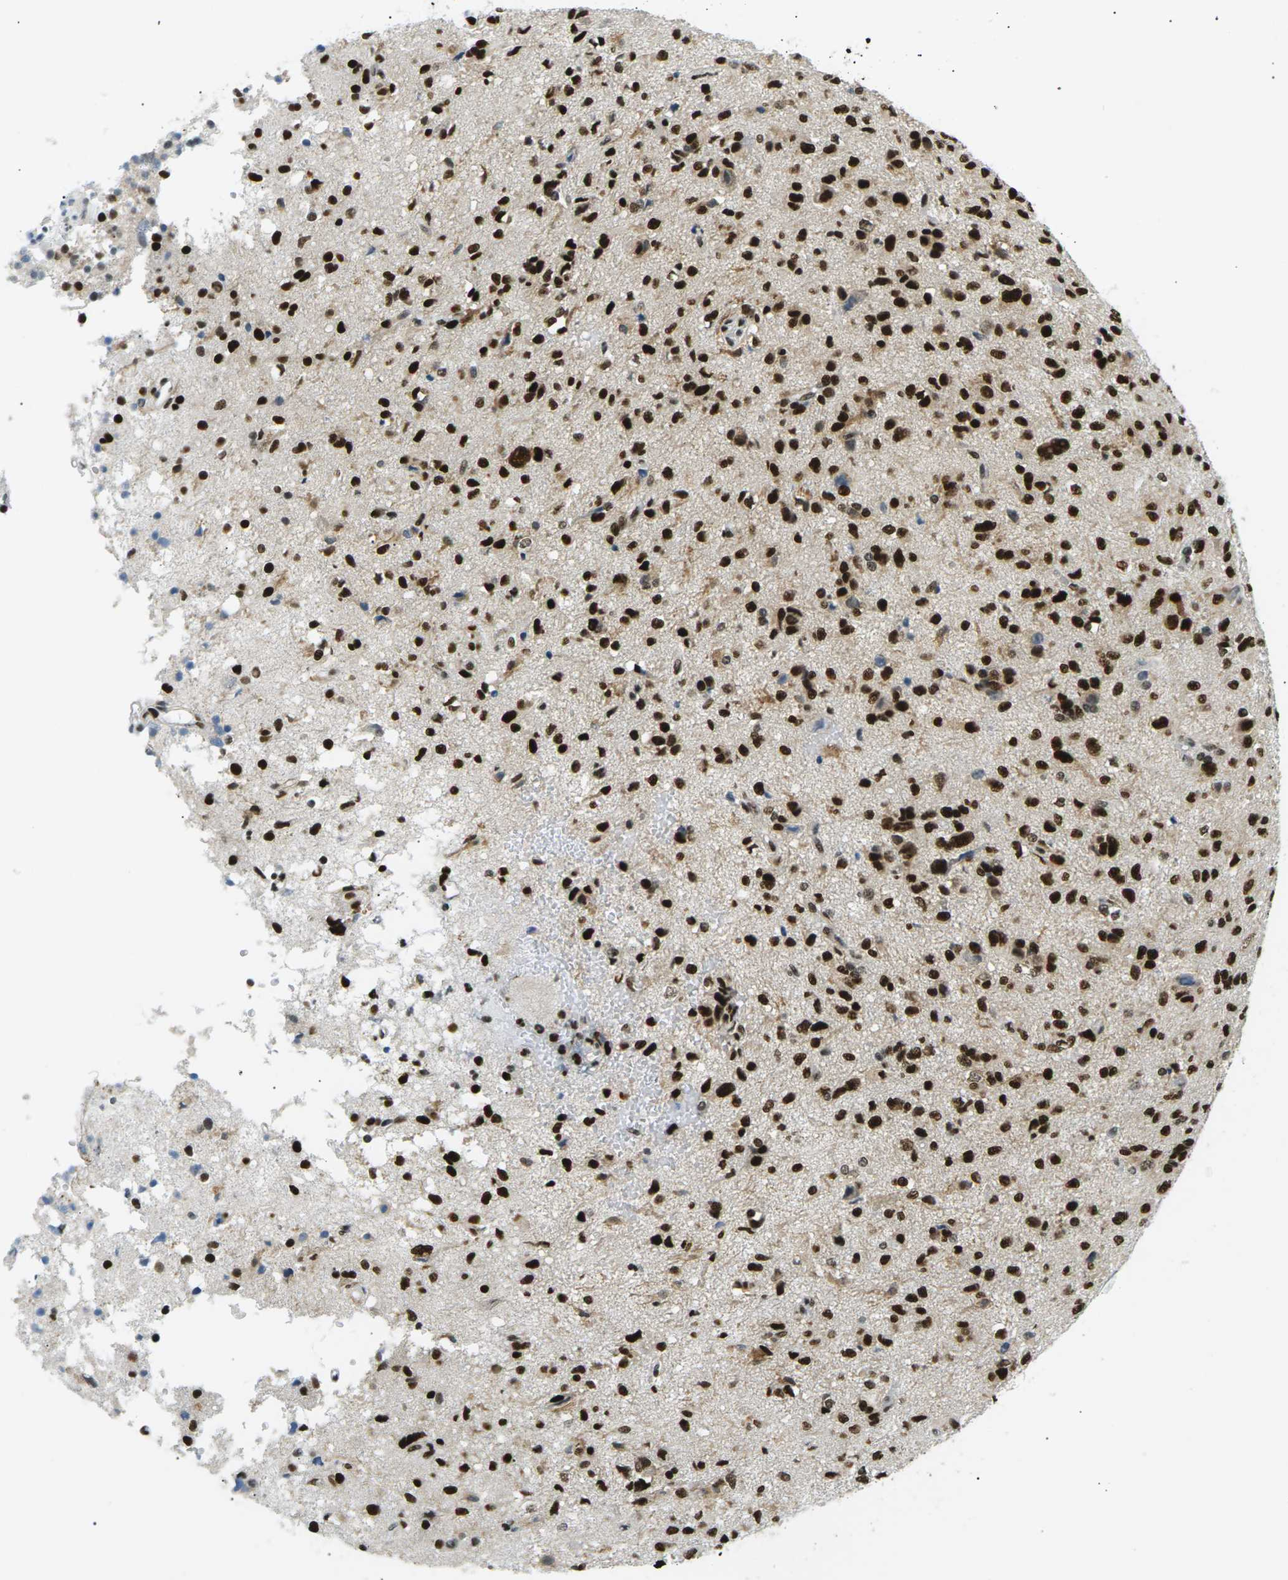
{"staining": {"intensity": "strong", "quantity": ">75%", "location": "nuclear"}, "tissue": "glioma", "cell_type": "Tumor cells", "image_type": "cancer", "snomed": [{"axis": "morphology", "description": "Glioma, malignant, High grade"}, {"axis": "topography", "description": "Brain"}], "caption": "This micrograph reveals IHC staining of human glioma, with high strong nuclear positivity in approximately >75% of tumor cells.", "gene": "RPA2", "patient": {"sex": "female", "age": 59}}